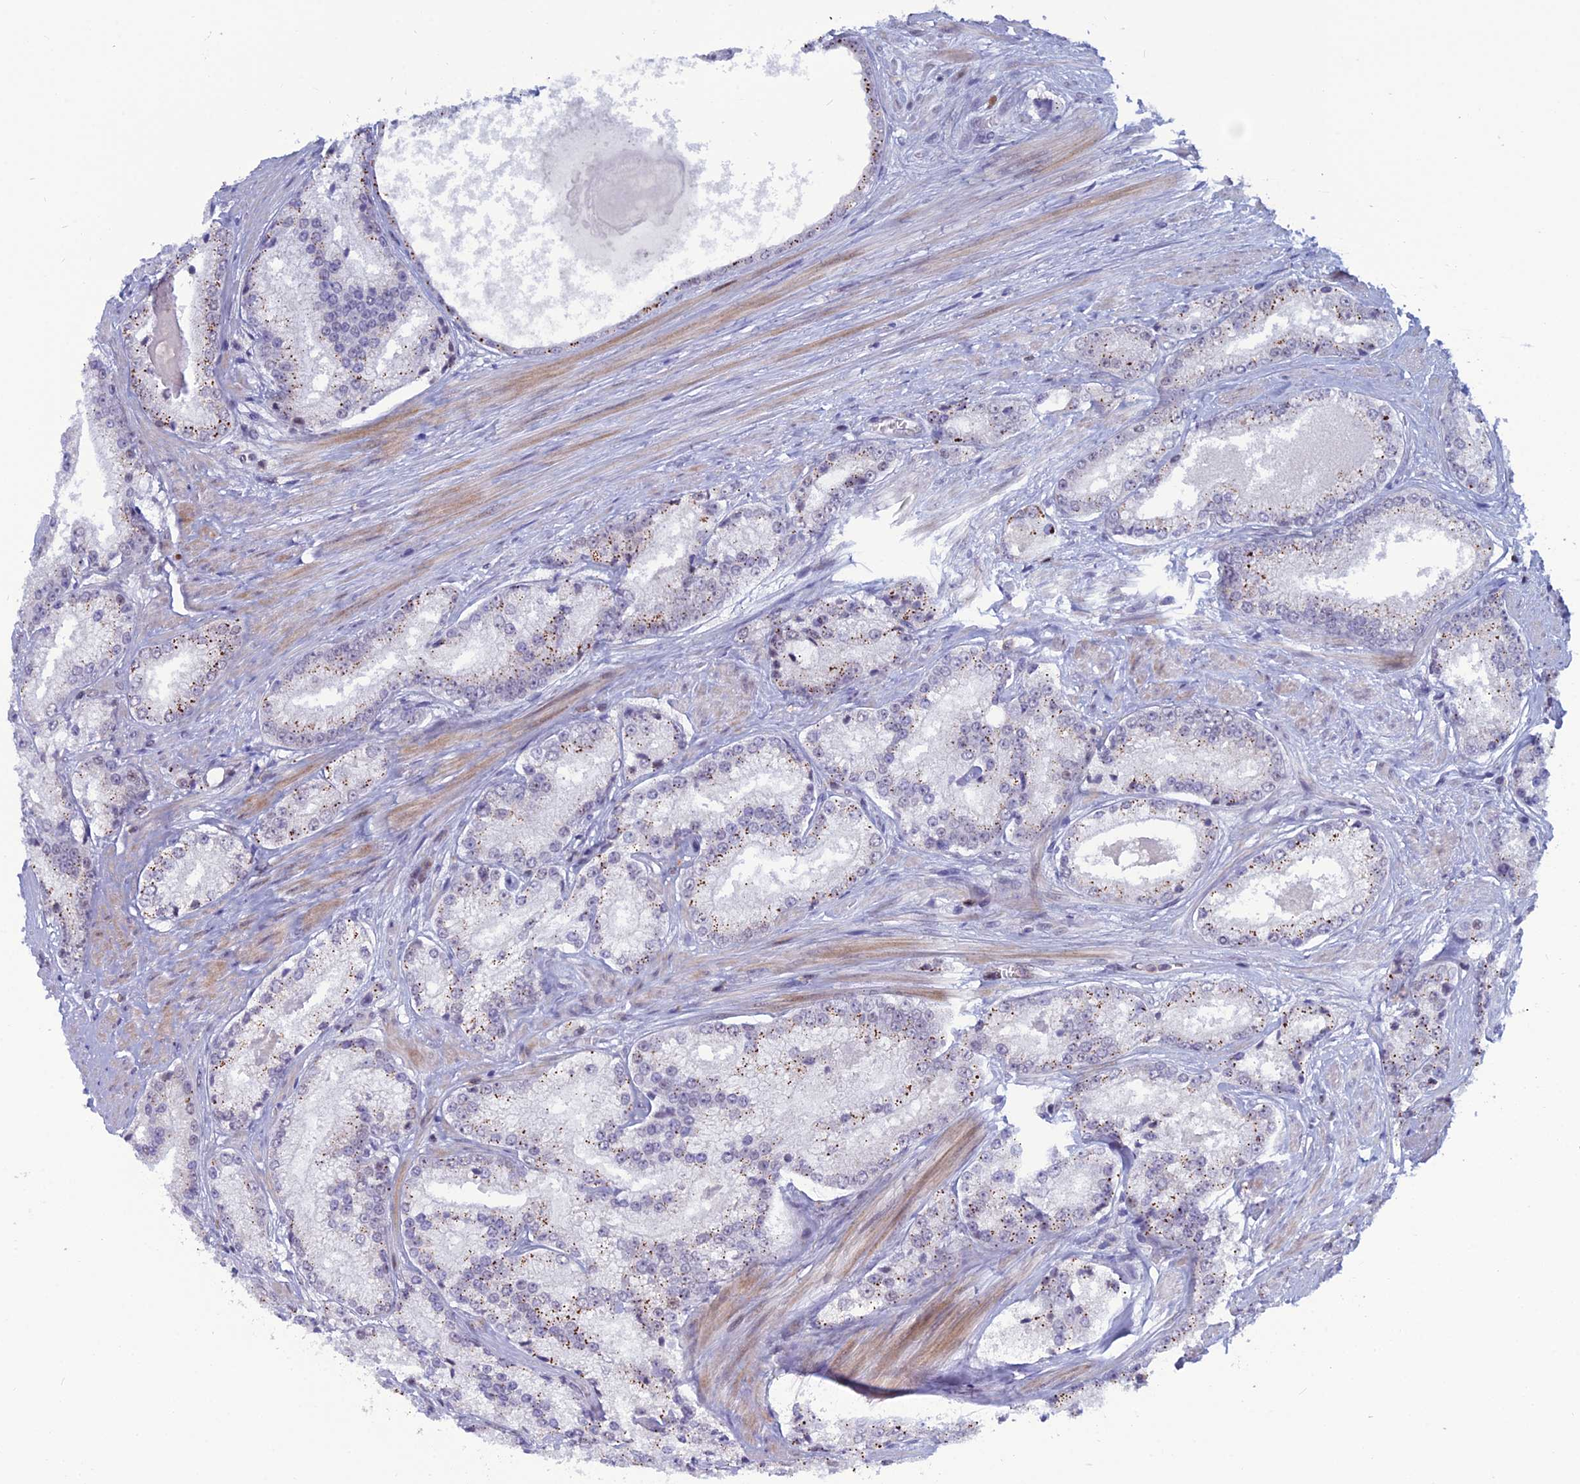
{"staining": {"intensity": "moderate", "quantity": "25%-75%", "location": "cytoplasmic/membranous"}, "tissue": "prostate cancer", "cell_type": "Tumor cells", "image_type": "cancer", "snomed": [{"axis": "morphology", "description": "Adenocarcinoma, Low grade"}, {"axis": "topography", "description": "Prostate"}], "caption": "Protein expression analysis of low-grade adenocarcinoma (prostate) demonstrates moderate cytoplasmic/membranous expression in approximately 25%-75% of tumor cells. (IHC, brightfield microscopy, high magnification).", "gene": "NOL4L", "patient": {"sex": "male", "age": 68}}